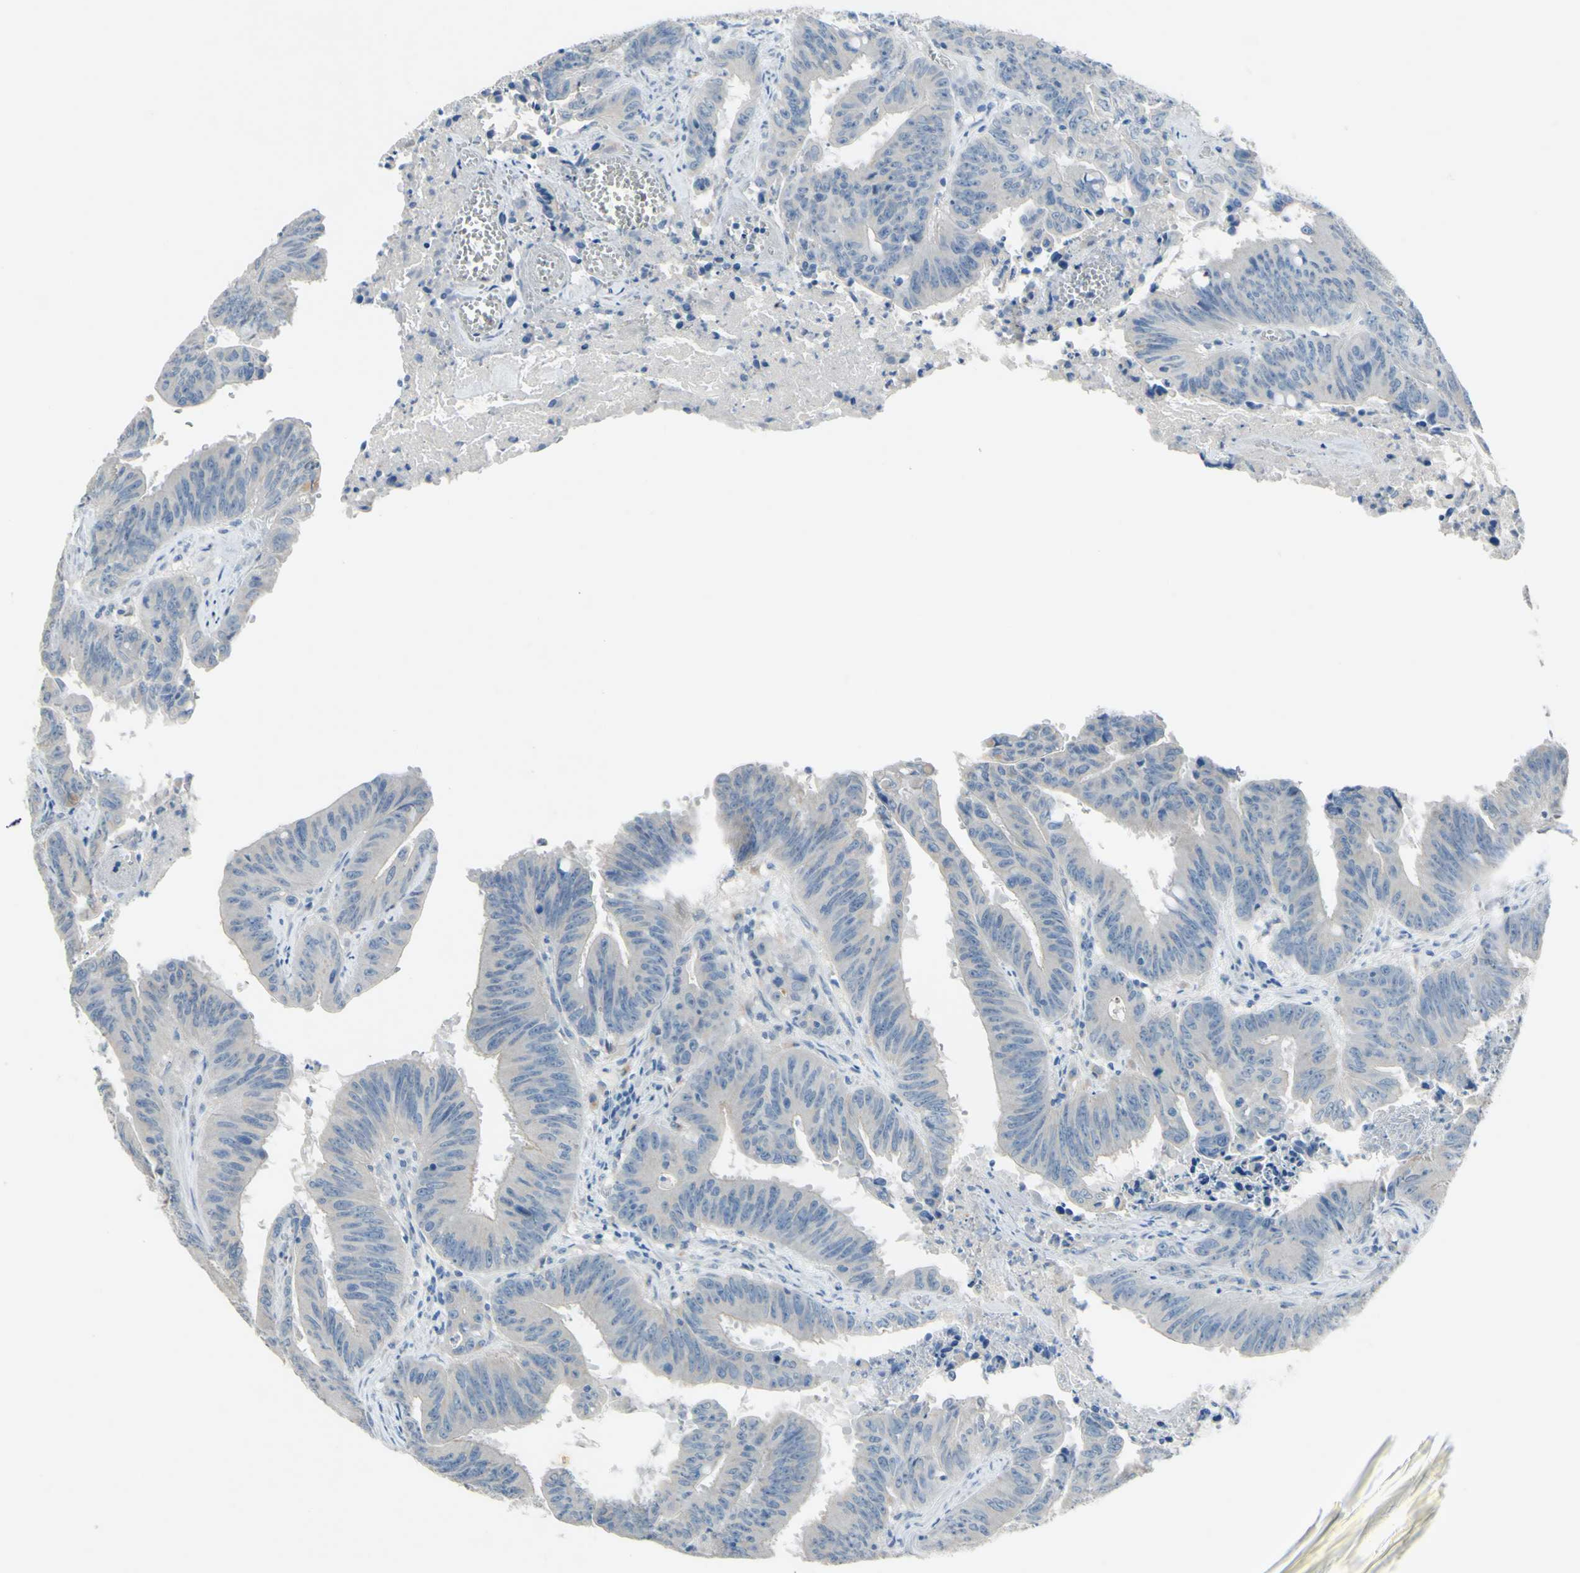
{"staining": {"intensity": "negative", "quantity": "none", "location": "none"}, "tissue": "colorectal cancer", "cell_type": "Tumor cells", "image_type": "cancer", "snomed": [{"axis": "morphology", "description": "Adenocarcinoma, NOS"}, {"axis": "topography", "description": "Colon"}], "caption": "This is an immunohistochemistry micrograph of colorectal cancer (adenocarcinoma). There is no positivity in tumor cells.", "gene": "CDH10", "patient": {"sex": "male", "age": 45}}